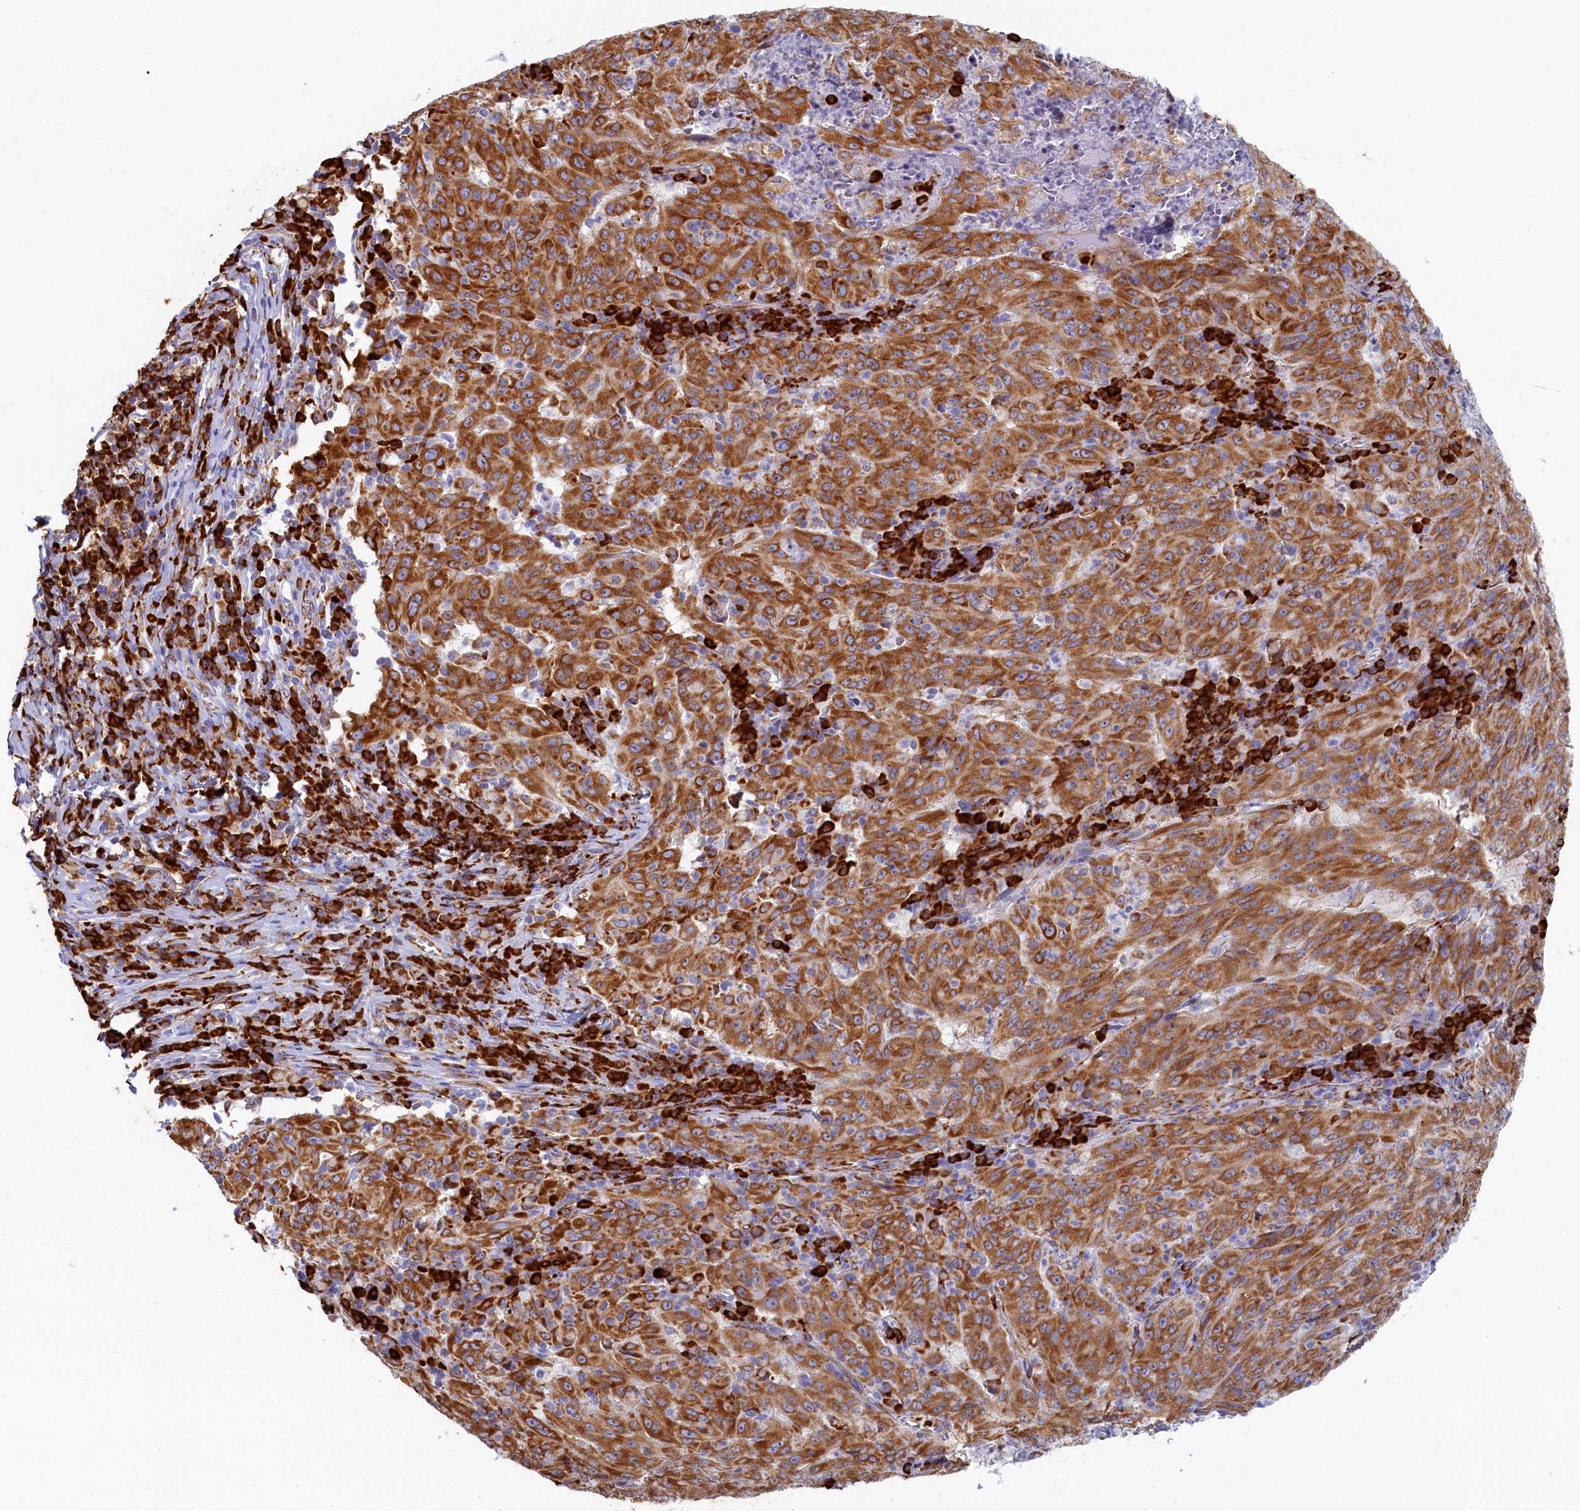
{"staining": {"intensity": "strong", "quantity": ">75%", "location": "cytoplasmic/membranous"}, "tissue": "pancreatic cancer", "cell_type": "Tumor cells", "image_type": "cancer", "snomed": [{"axis": "morphology", "description": "Adenocarcinoma, NOS"}, {"axis": "topography", "description": "Pancreas"}], "caption": "Immunohistochemistry histopathology image of neoplastic tissue: human pancreatic adenocarcinoma stained using immunohistochemistry (IHC) reveals high levels of strong protein expression localized specifically in the cytoplasmic/membranous of tumor cells, appearing as a cytoplasmic/membranous brown color.", "gene": "TMEM18", "patient": {"sex": "male", "age": 63}}